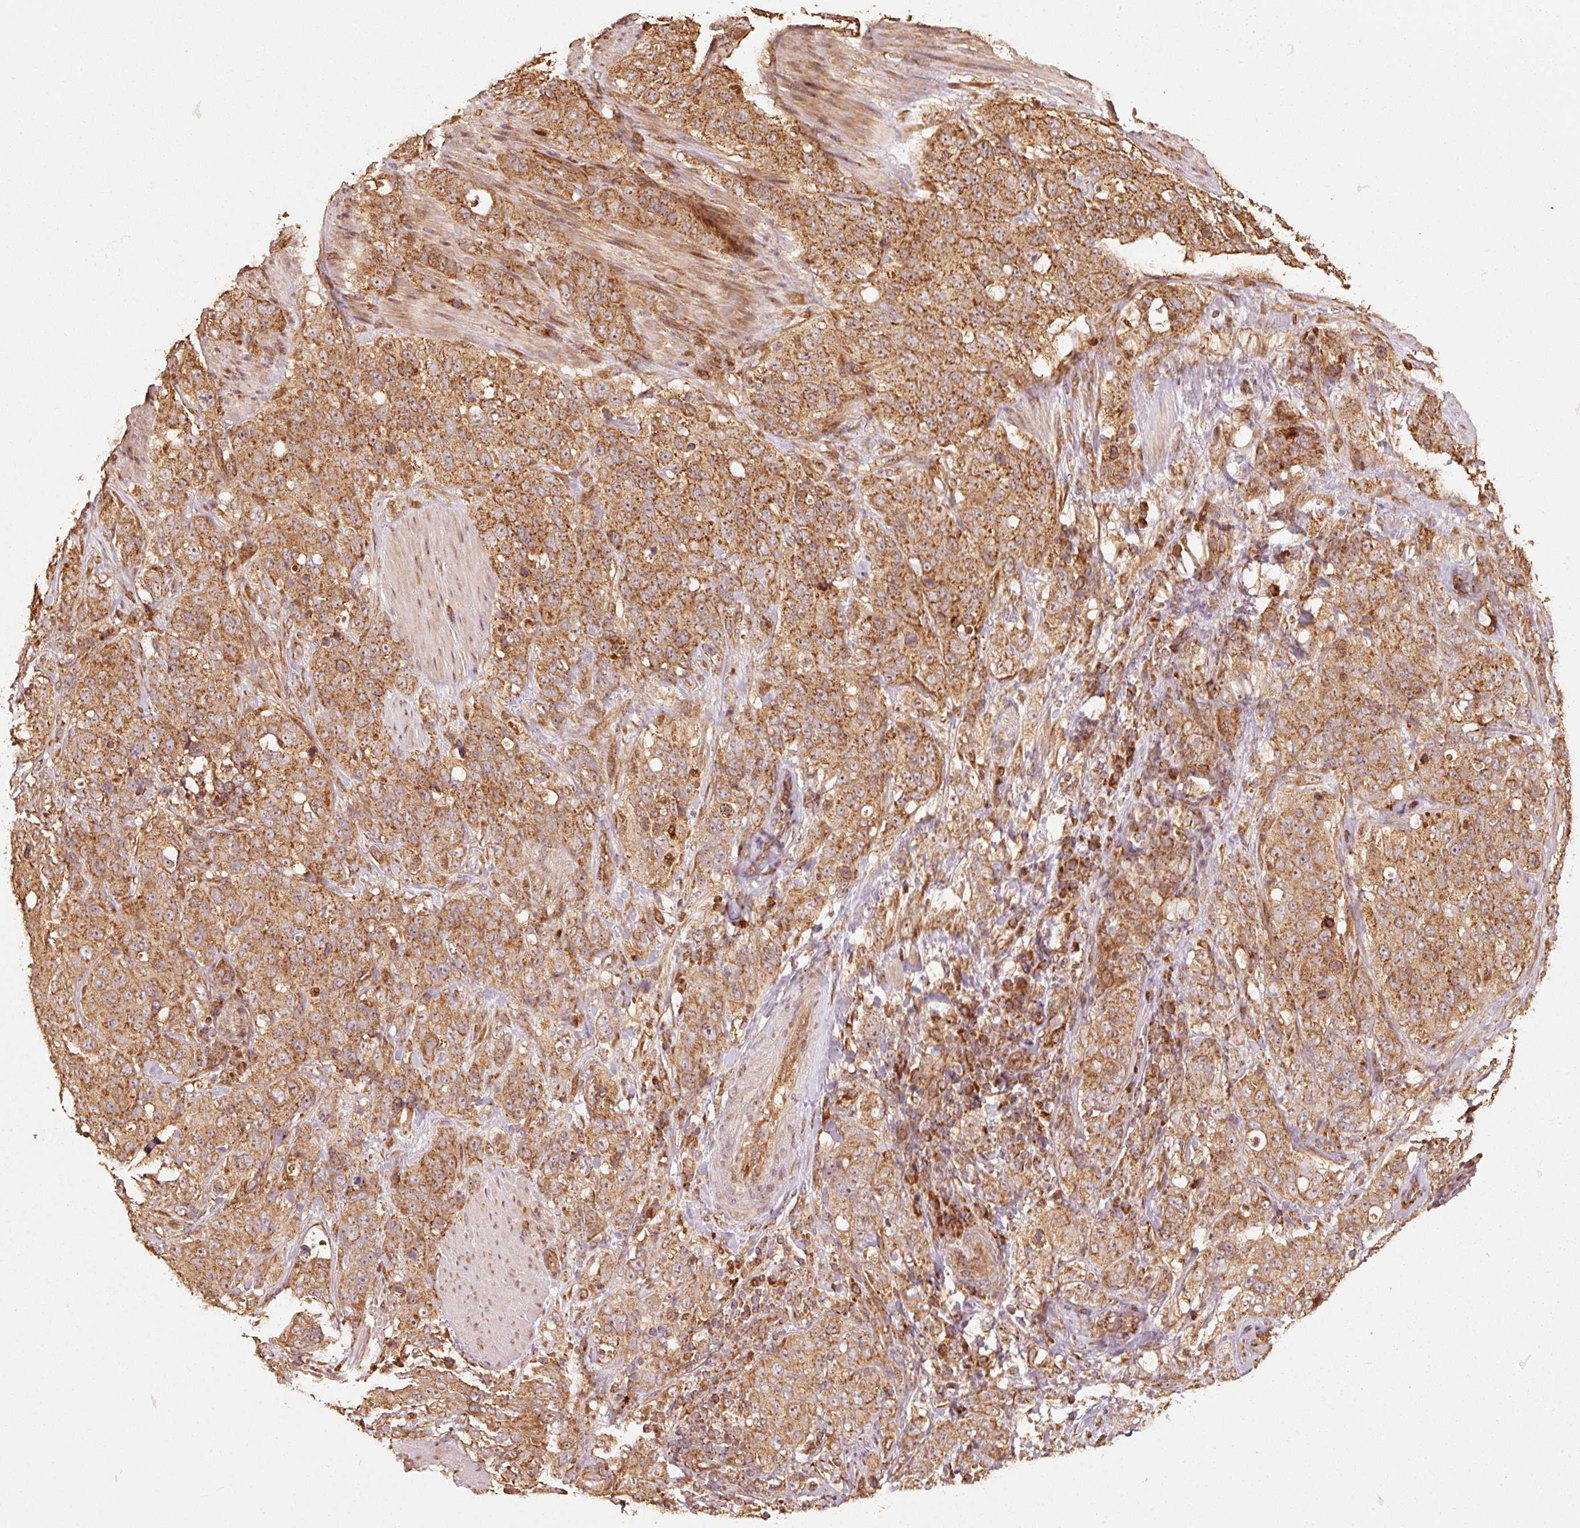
{"staining": {"intensity": "moderate", "quantity": ">75%", "location": "cytoplasmic/membranous"}, "tissue": "stomach cancer", "cell_type": "Tumor cells", "image_type": "cancer", "snomed": [{"axis": "morphology", "description": "Adenocarcinoma, NOS"}, {"axis": "topography", "description": "Stomach"}], "caption": "Adenocarcinoma (stomach) stained with immunohistochemistry displays moderate cytoplasmic/membranous expression in about >75% of tumor cells.", "gene": "MRPL16", "patient": {"sex": "male", "age": 48}}